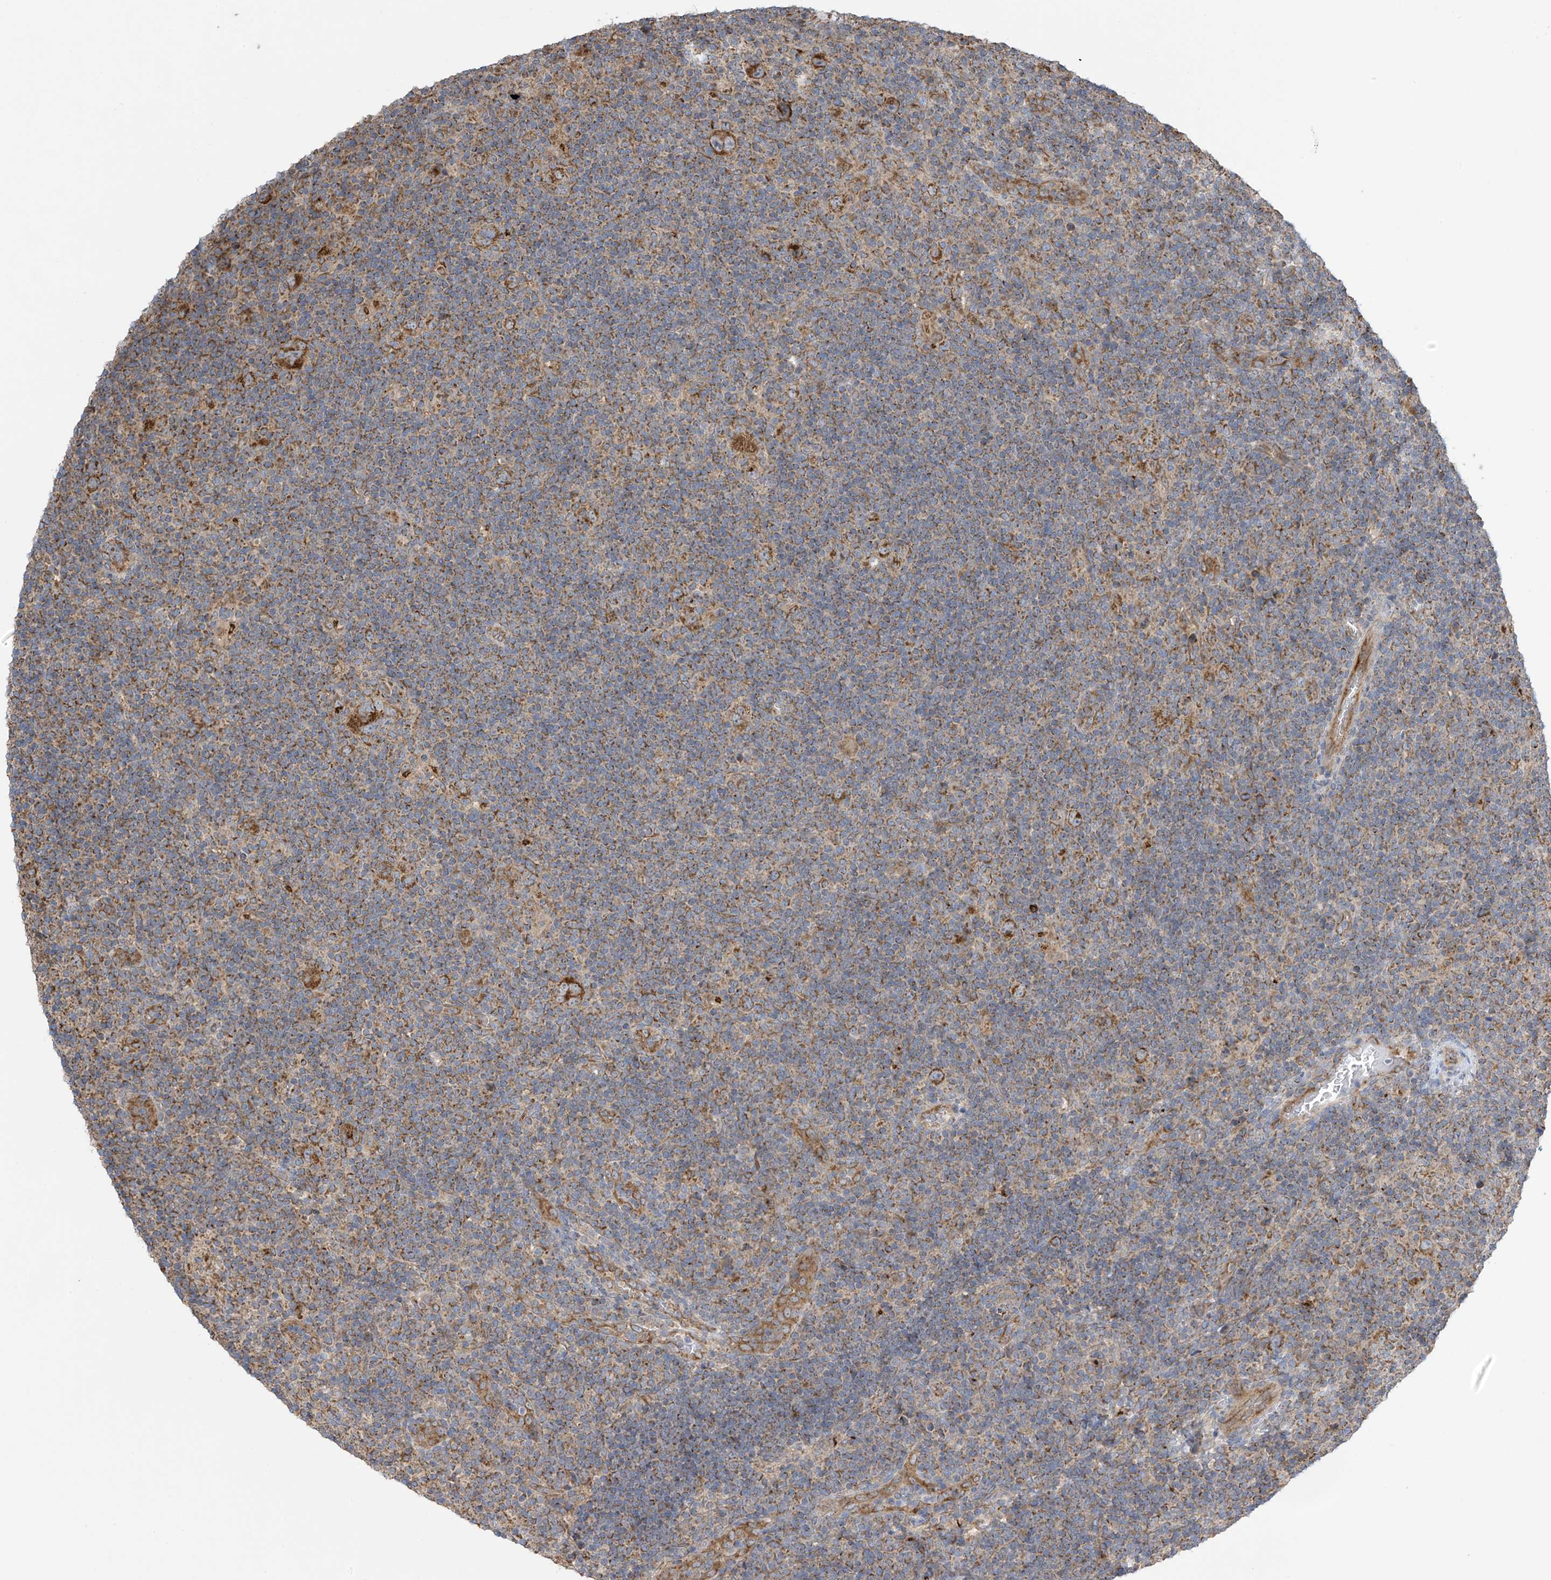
{"staining": {"intensity": "strong", "quantity": ">75%", "location": "cytoplasmic/membranous"}, "tissue": "lymphoma", "cell_type": "Tumor cells", "image_type": "cancer", "snomed": [{"axis": "morphology", "description": "Hodgkin's disease, NOS"}, {"axis": "topography", "description": "Lymph node"}], "caption": "An IHC micrograph of tumor tissue is shown. Protein staining in brown shows strong cytoplasmic/membranous positivity in lymphoma within tumor cells.", "gene": "PNPT1", "patient": {"sex": "female", "age": 57}}